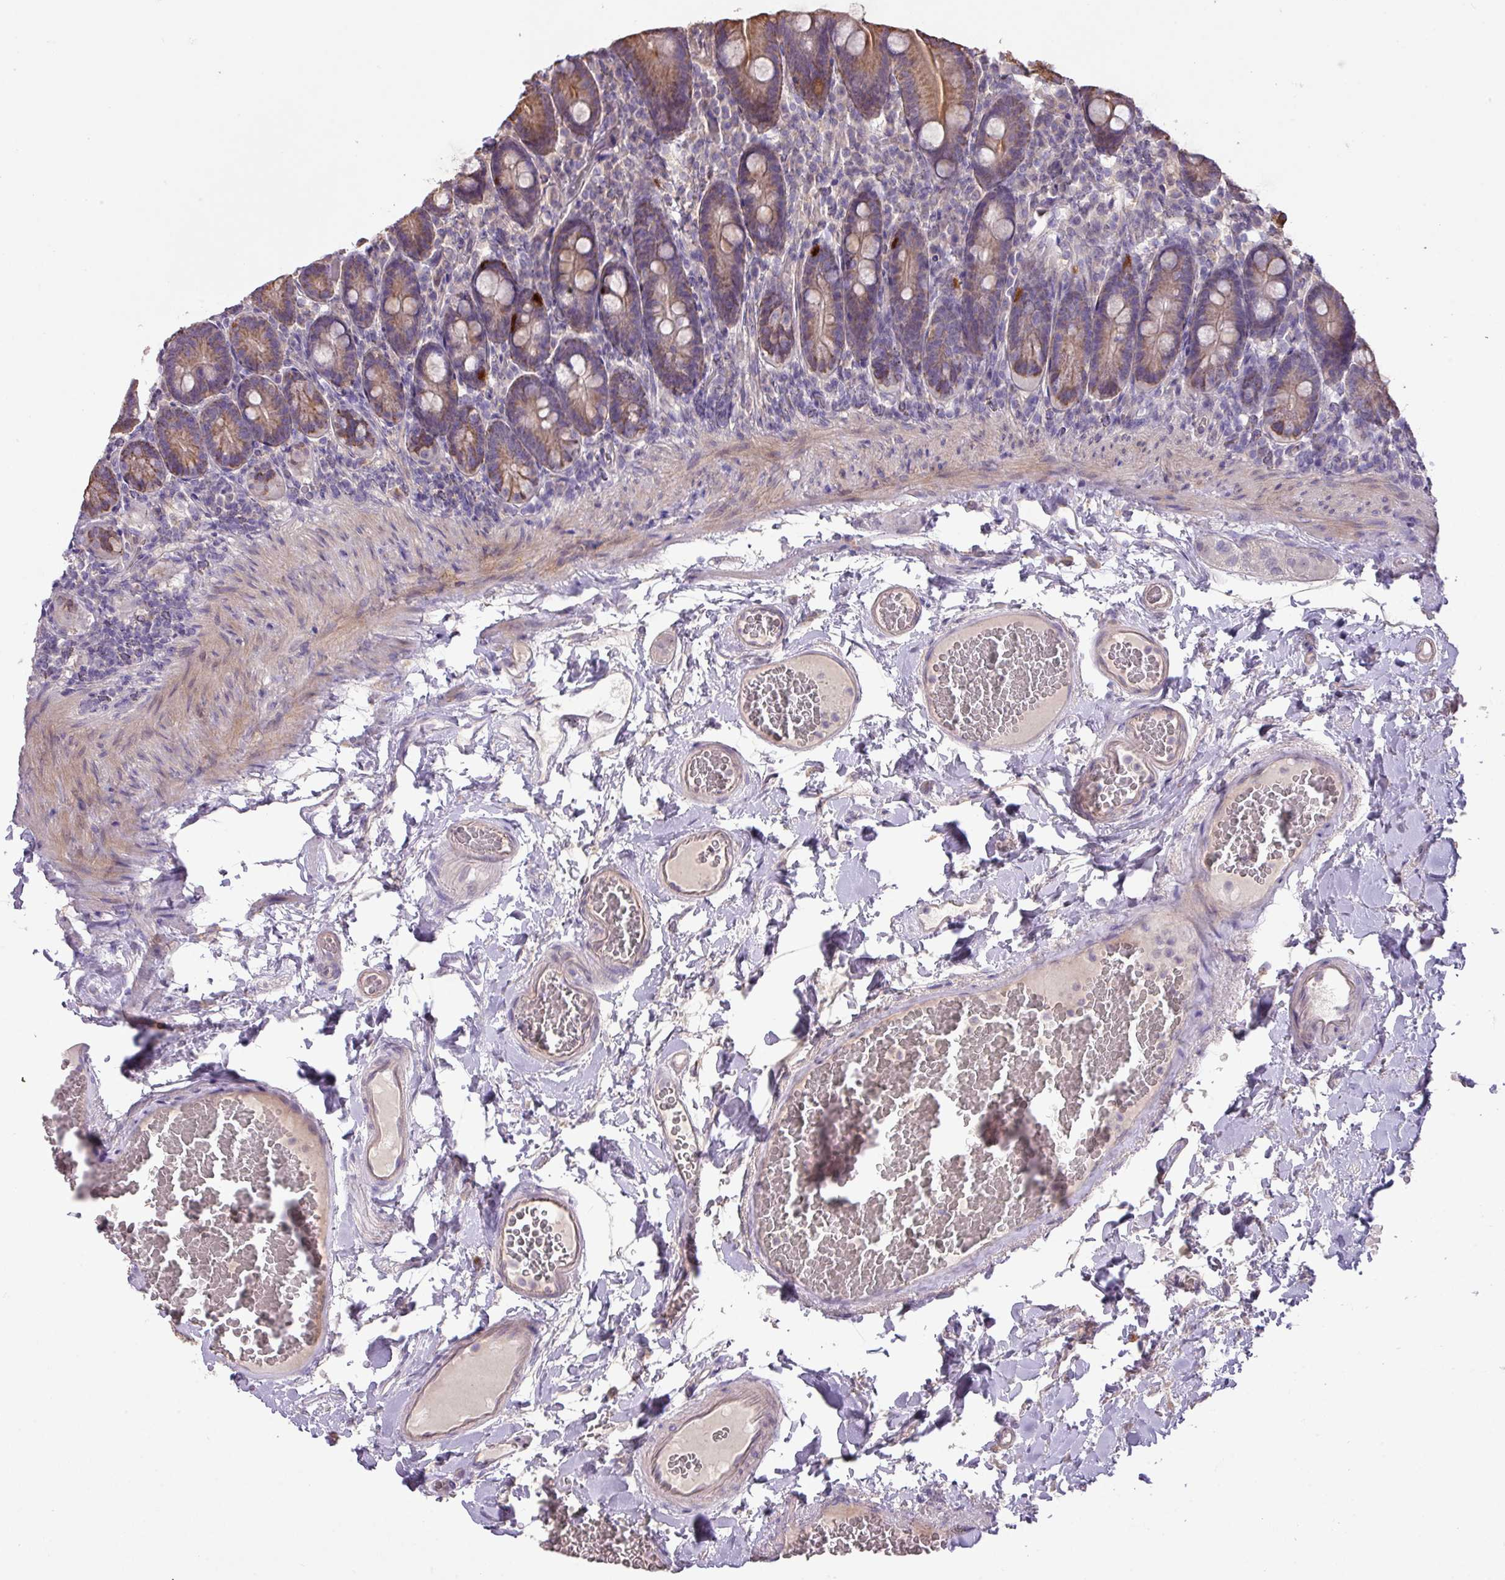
{"staining": {"intensity": "moderate", "quantity": ">75%", "location": "cytoplasmic/membranous"}, "tissue": "duodenum", "cell_type": "Glandular cells", "image_type": "normal", "snomed": [{"axis": "morphology", "description": "Normal tissue, NOS"}, {"axis": "topography", "description": "Duodenum"}], "caption": "Moderate cytoplasmic/membranous expression is identified in approximately >75% of glandular cells in benign duodenum. The protein is stained brown, and the nuclei are stained in blue (DAB (3,3'-diaminobenzidine) IHC with brightfield microscopy, high magnification).", "gene": "PRADC1", "patient": {"sex": "female", "age": 62}}